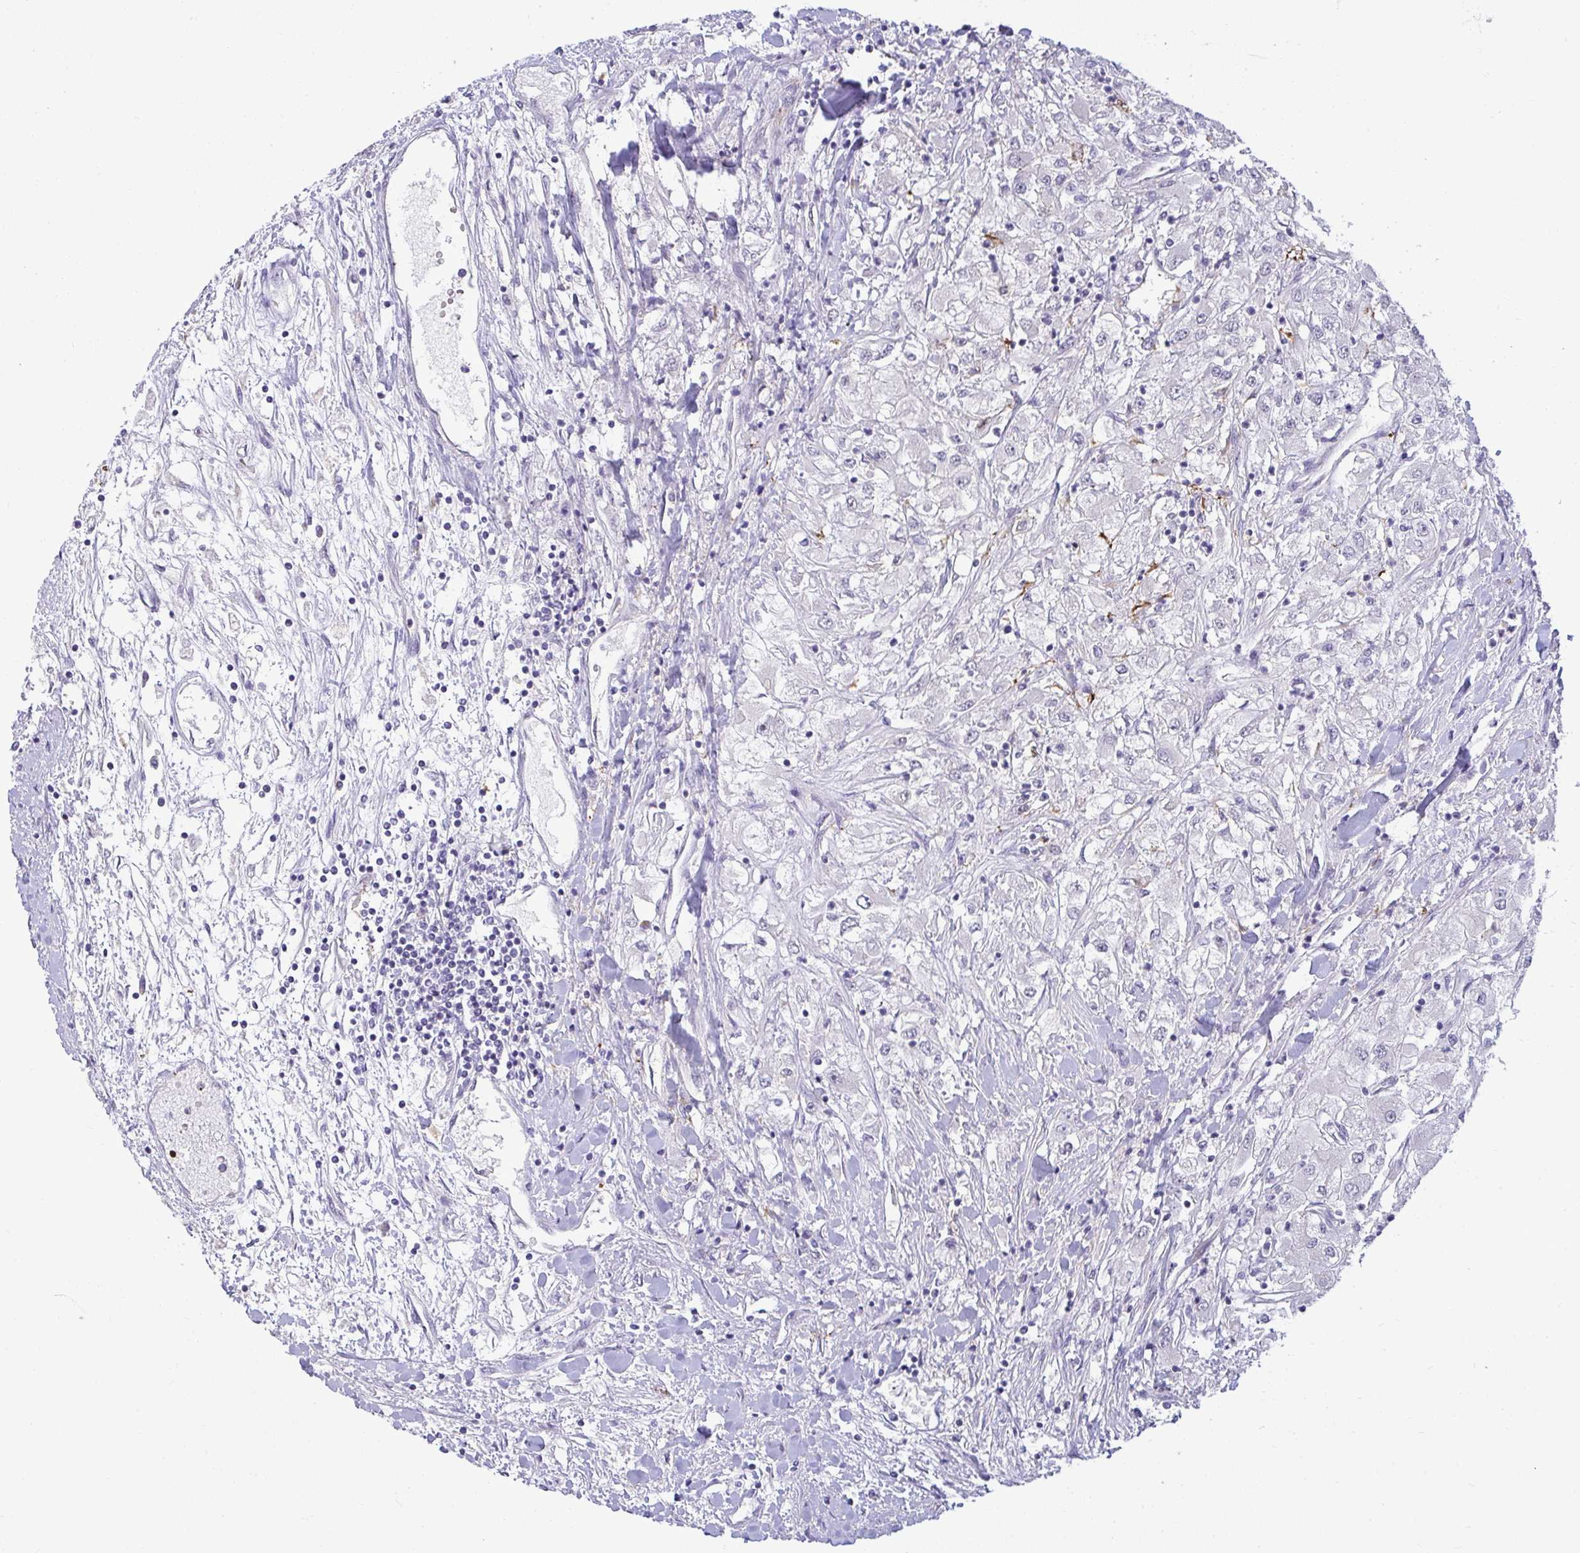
{"staining": {"intensity": "negative", "quantity": "none", "location": "none"}, "tissue": "renal cancer", "cell_type": "Tumor cells", "image_type": "cancer", "snomed": [{"axis": "morphology", "description": "Adenocarcinoma, NOS"}, {"axis": "topography", "description": "Kidney"}], "caption": "A histopathology image of adenocarcinoma (renal) stained for a protein displays no brown staining in tumor cells.", "gene": "SRRM4", "patient": {"sex": "male", "age": 80}}